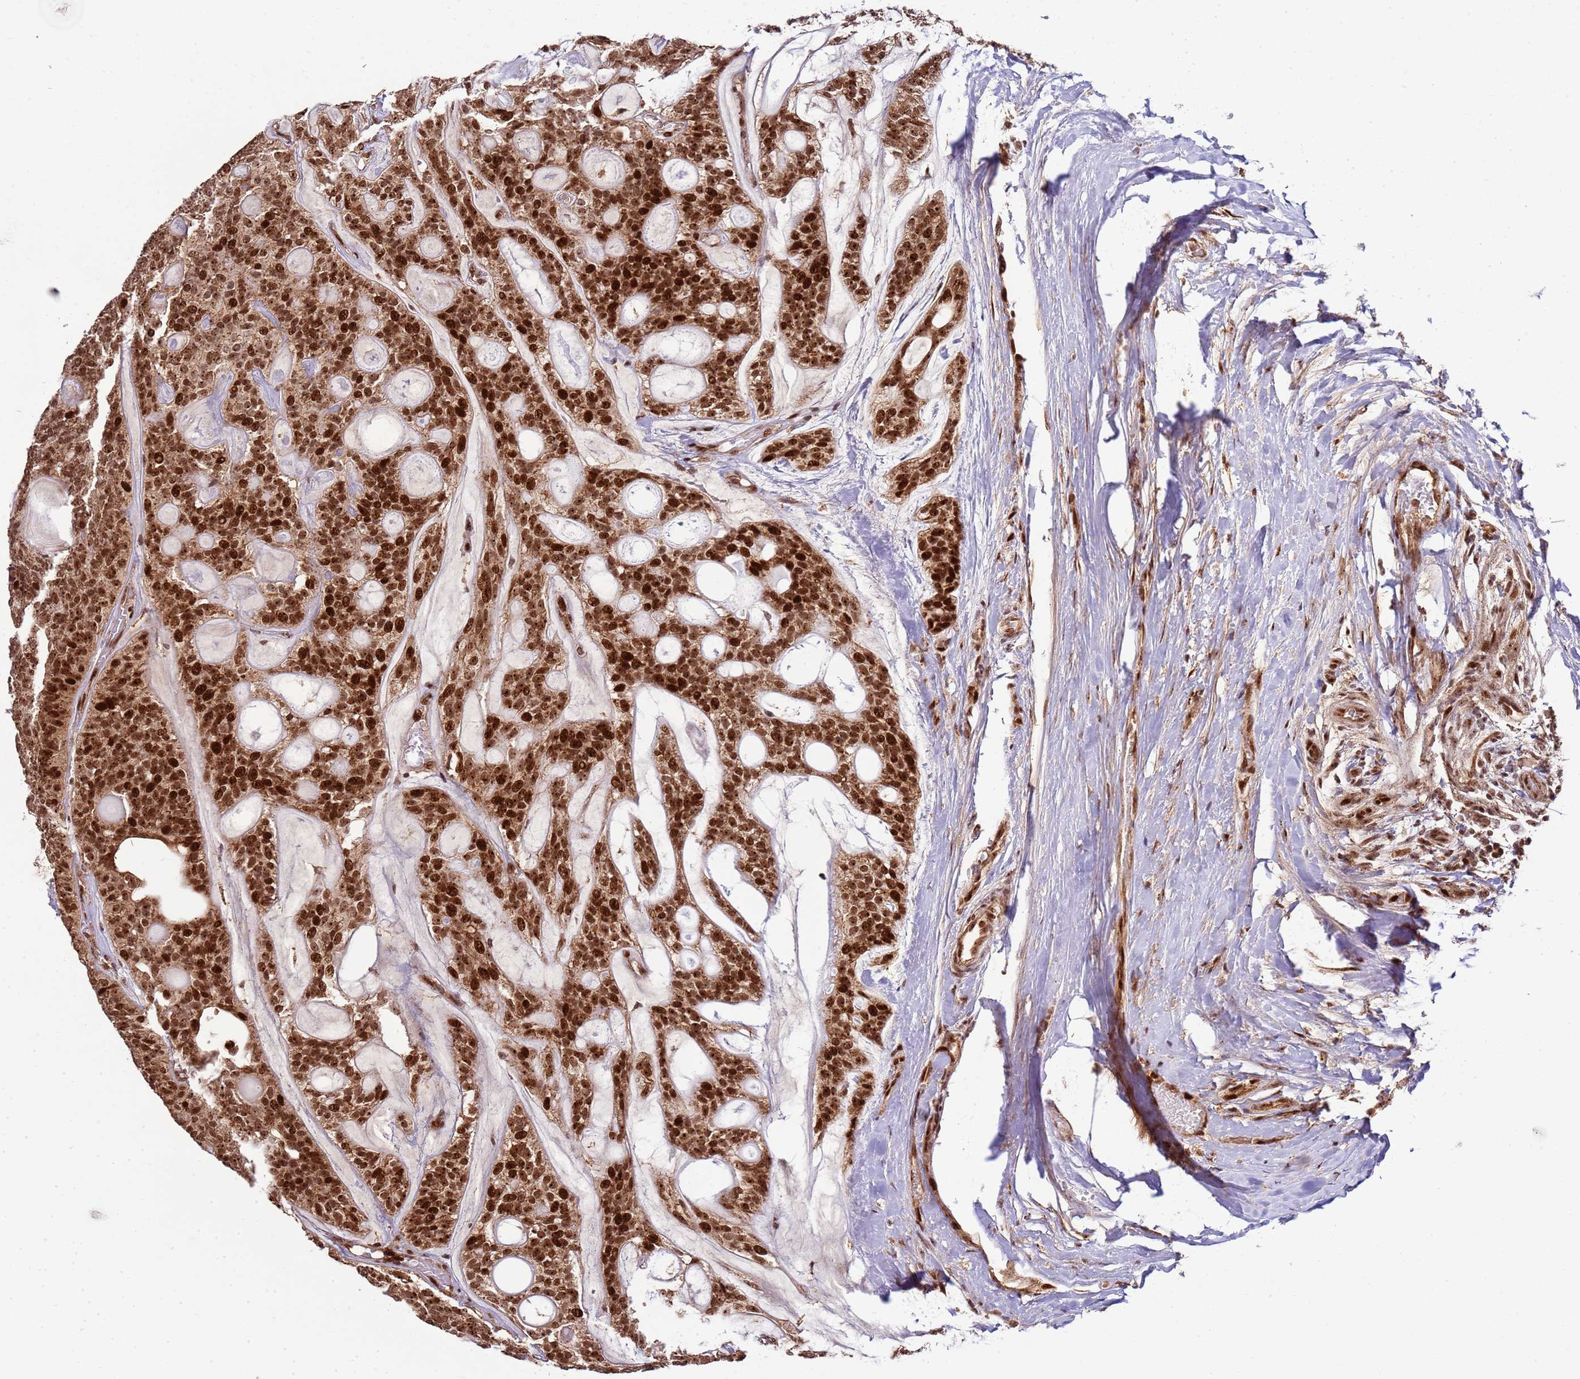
{"staining": {"intensity": "strong", "quantity": ">75%", "location": "cytoplasmic/membranous,nuclear"}, "tissue": "head and neck cancer", "cell_type": "Tumor cells", "image_type": "cancer", "snomed": [{"axis": "morphology", "description": "Adenocarcinoma, NOS"}, {"axis": "topography", "description": "Head-Neck"}], "caption": "Immunohistochemical staining of head and neck adenocarcinoma exhibits strong cytoplasmic/membranous and nuclear protein expression in approximately >75% of tumor cells.", "gene": "PEX14", "patient": {"sex": "male", "age": 66}}